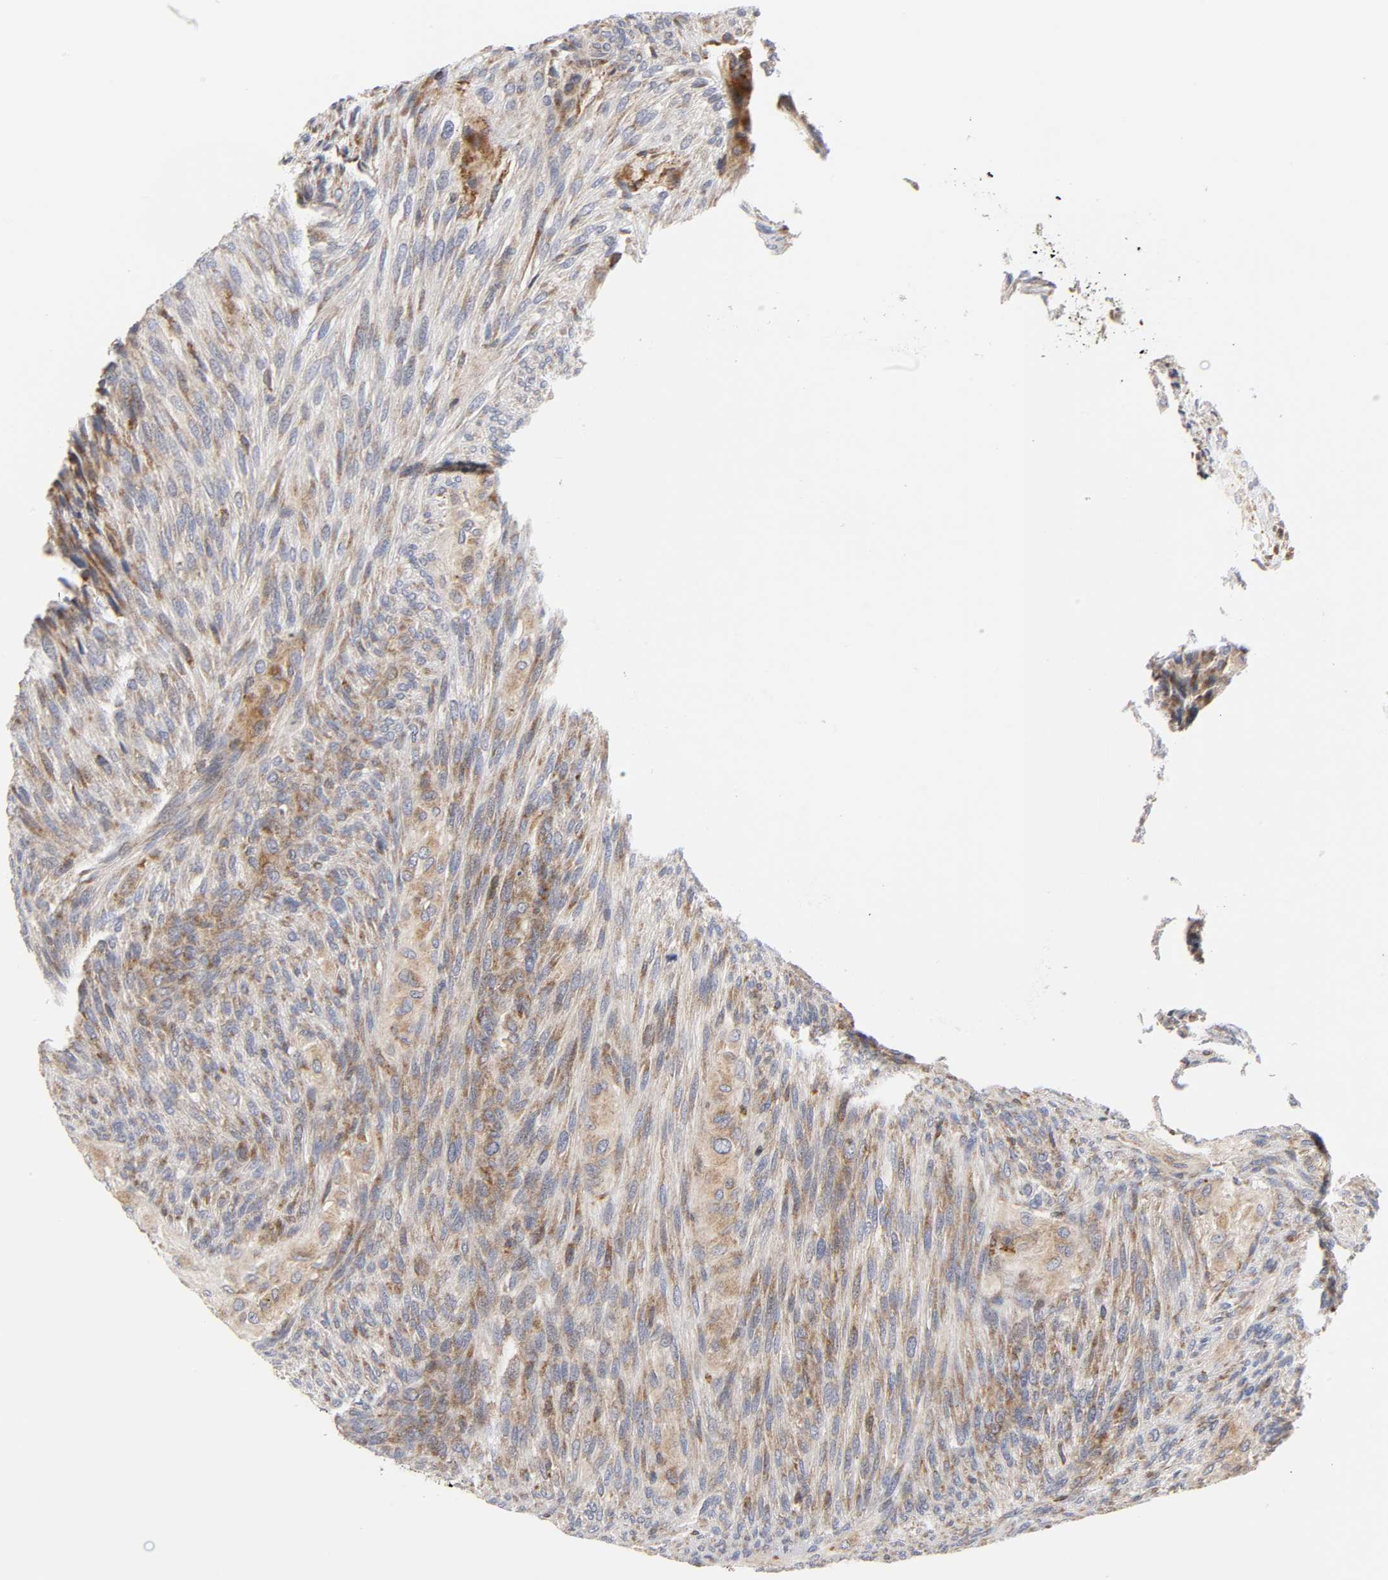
{"staining": {"intensity": "moderate", "quantity": ">75%", "location": "cytoplasmic/membranous"}, "tissue": "glioma", "cell_type": "Tumor cells", "image_type": "cancer", "snomed": [{"axis": "morphology", "description": "Glioma, malignant, High grade"}, {"axis": "topography", "description": "Cerebral cortex"}], "caption": "A medium amount of moderate cytoplasmic/membranous positivity is present in approximately >75% of tumor cells in malignant high-grade glioma tissue.", "gene": "BAX", "patient": {"sex": "female", "age": 55}}